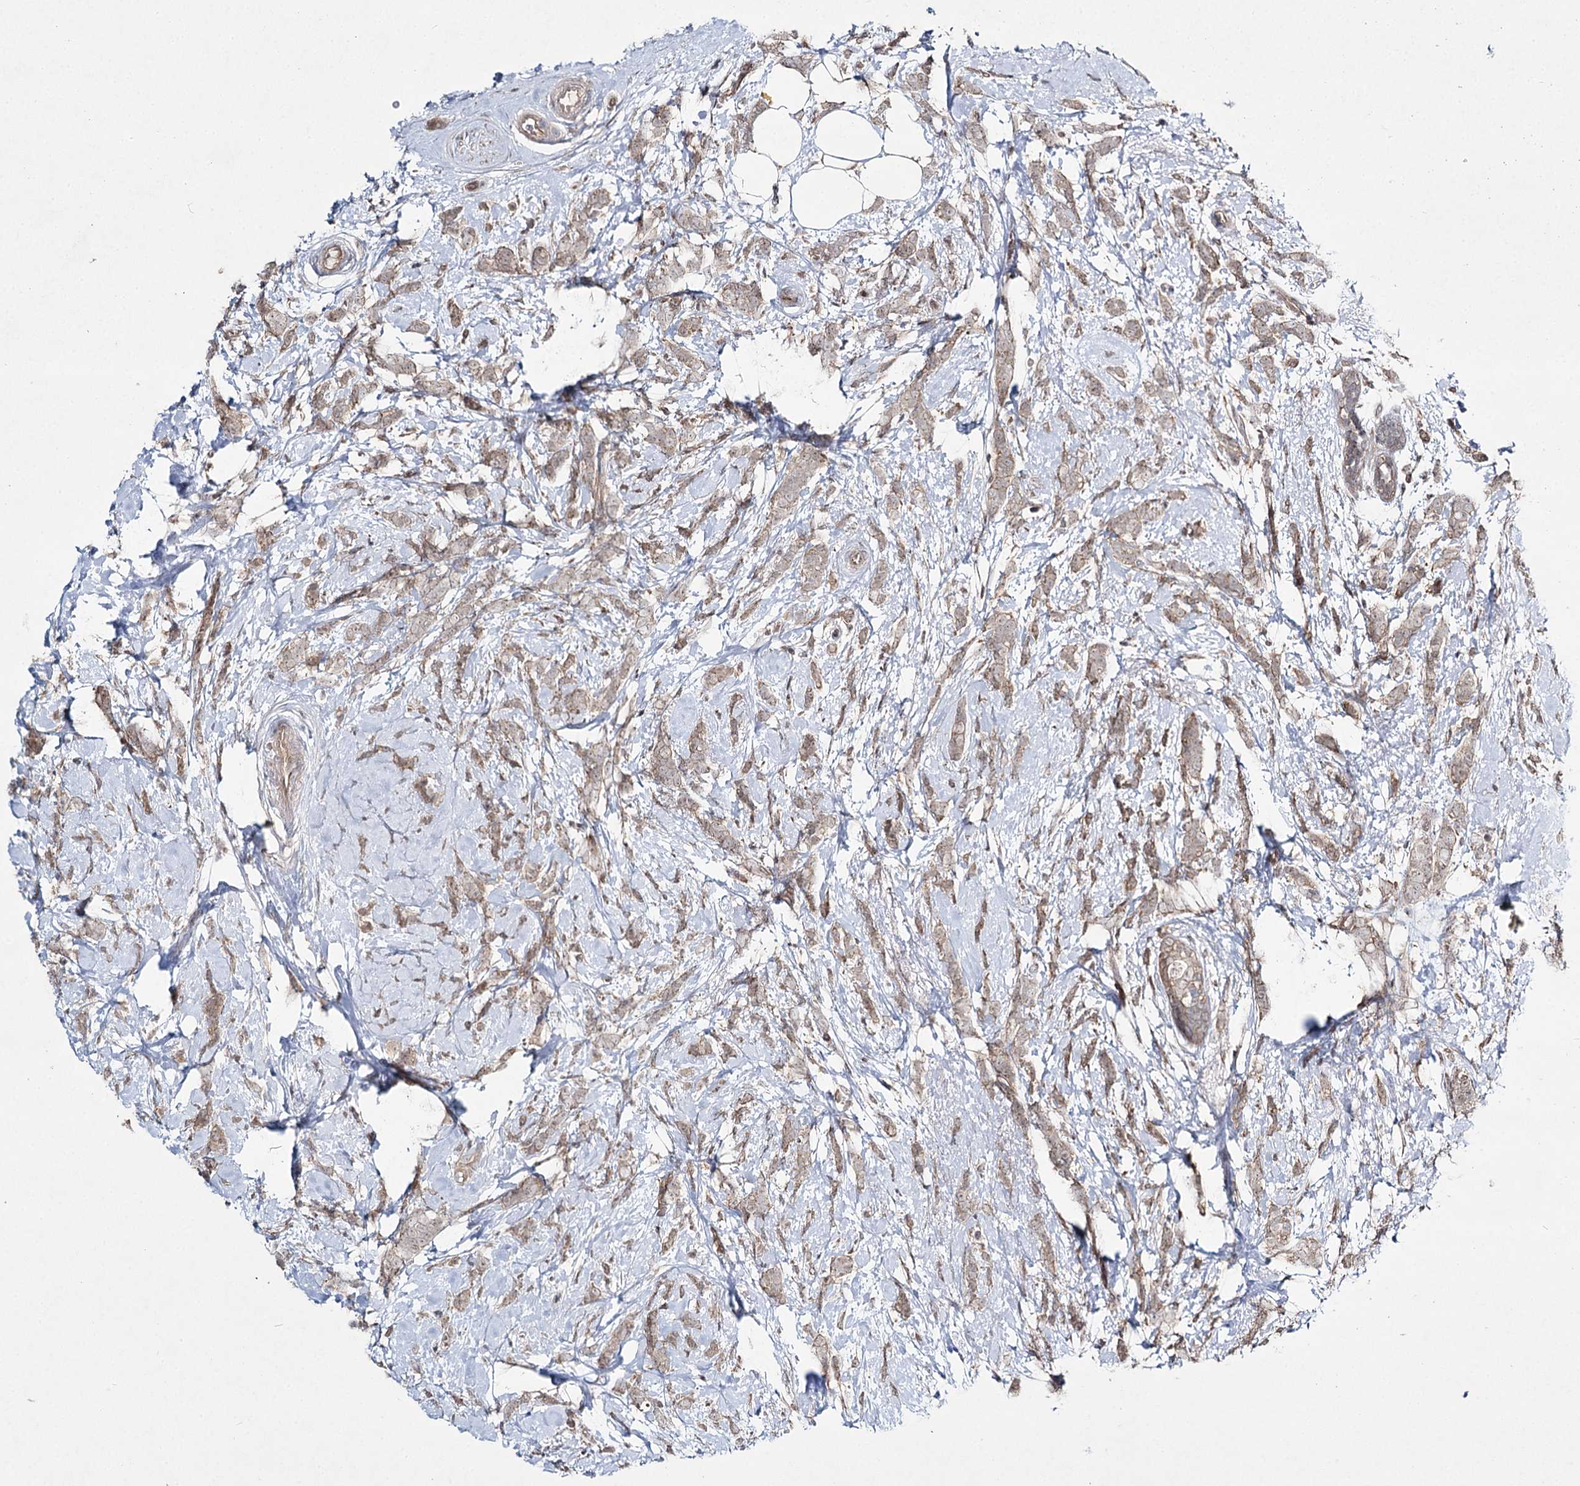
{"staining": {"intensity": "weak", "quantity": ">75%", "location": "cytoplasmic/membranous"}, "tissue": "breast cancer", "cell_type": "Tumor cells", "image_type": "cancer", "snomed": [{"axis": "morphology", "description": "Lobular carcinoma"}, {"axis": "topography", "description": "Breast"}], "caption": "Breast cancer (lobular carcinoma) stained with a protein marker exhibits weak staining in tumor cells.", "gene": "WDR44", "patient": {"sex": "female", "age": 58}}